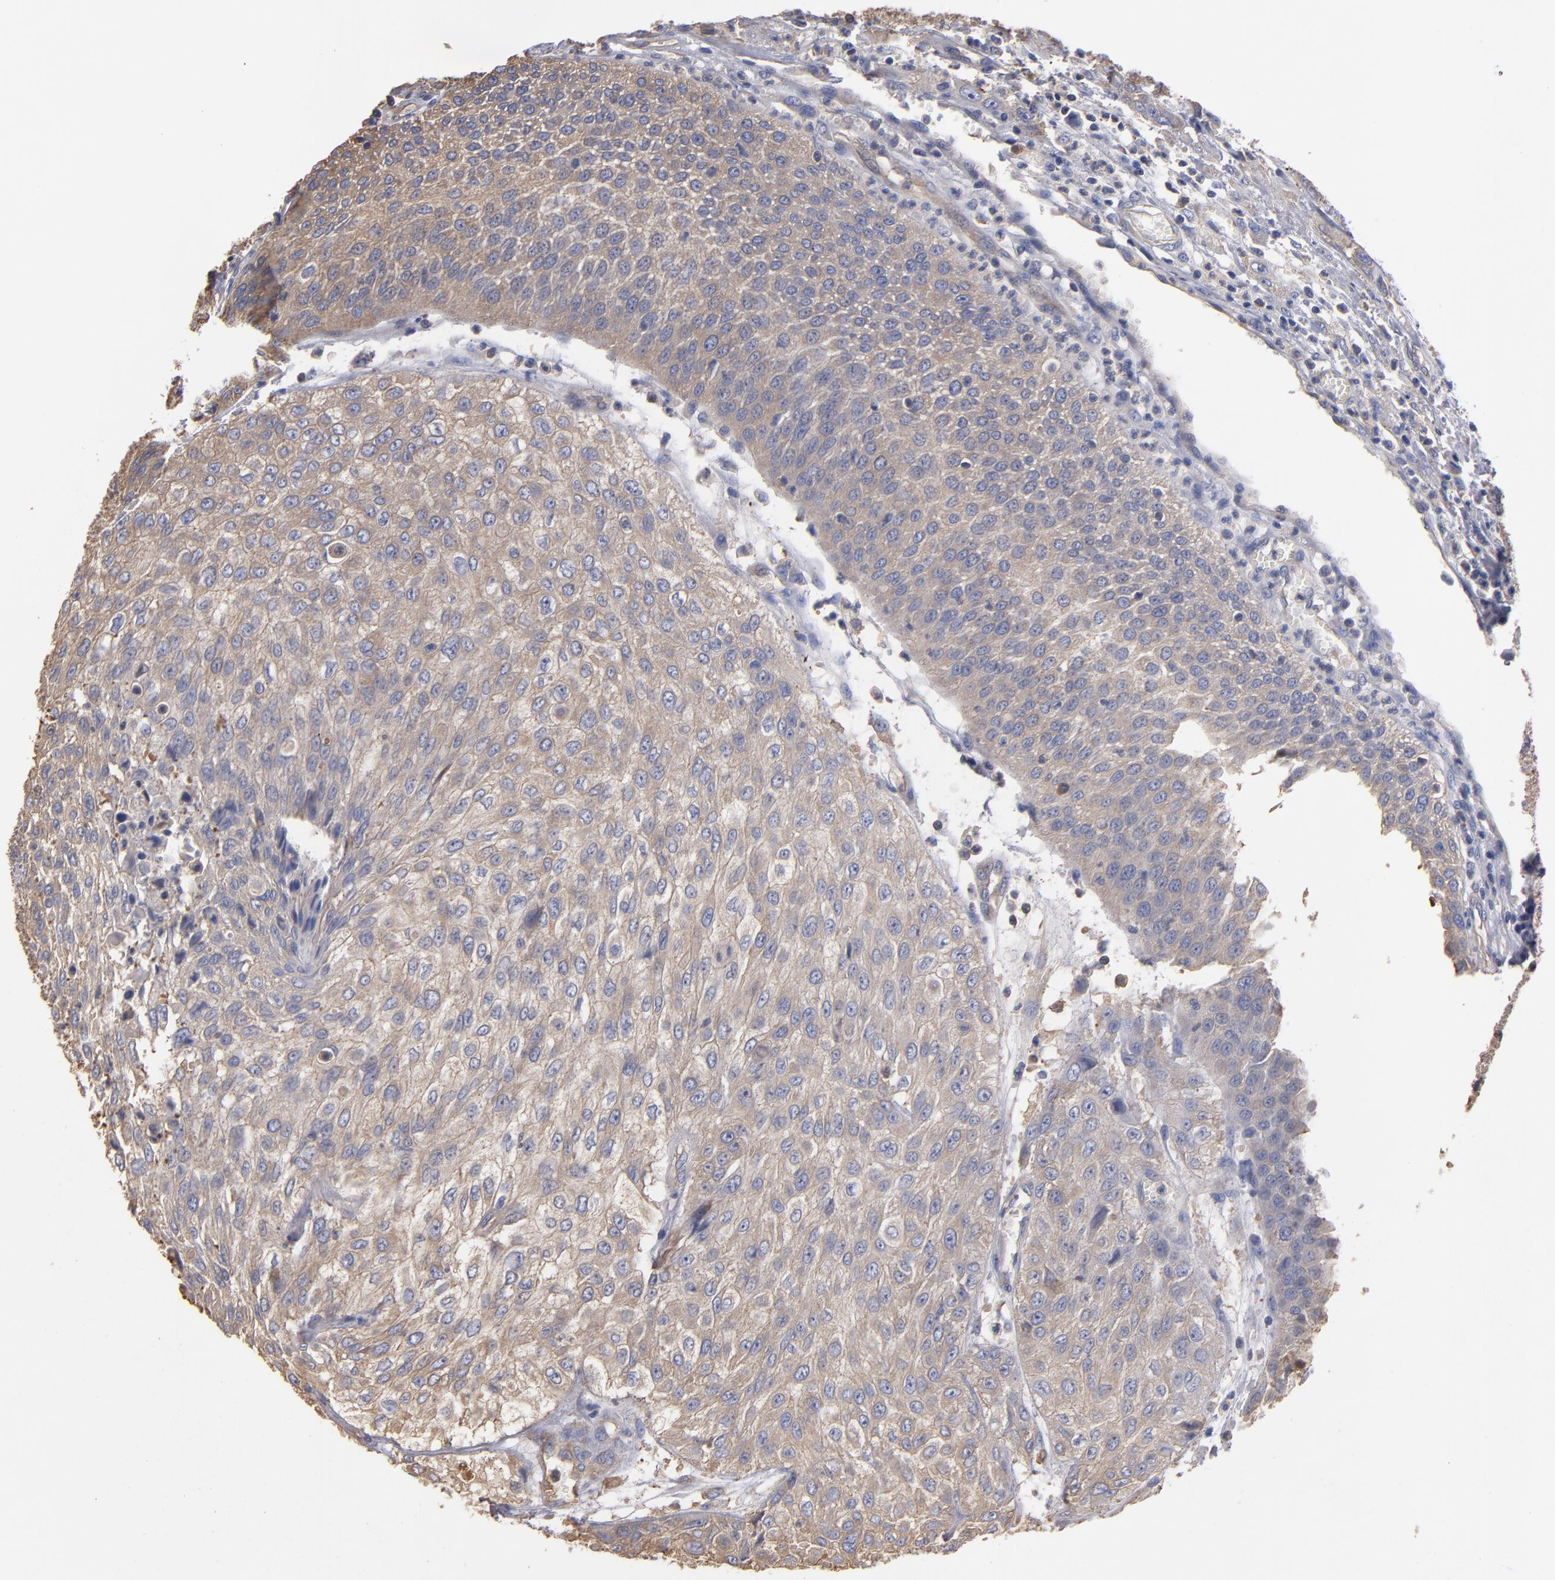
{"staining": {"intensity": "weak", "quantity": ">75%", "location": "cytoplasmic/membranous"}, "tissue": "urothelial cancer", "cell_type": "Tumor cells", "image_type": "cancer", "snomed": [{"axis": "morphology", "description": "Urothelial carcinoma, High grade"}, {"axis": "topography", "description": "Urinary bladder"}], "caption": "Immunohistochemical staining of human urothelial carcinoma (high-grade) demonstrates low levels of weak cytoplasmic/membranous expression in approximately >75% of tumor cells.", "gene": "ESYT2", "patient": {"sex": "male", "age": 57}}